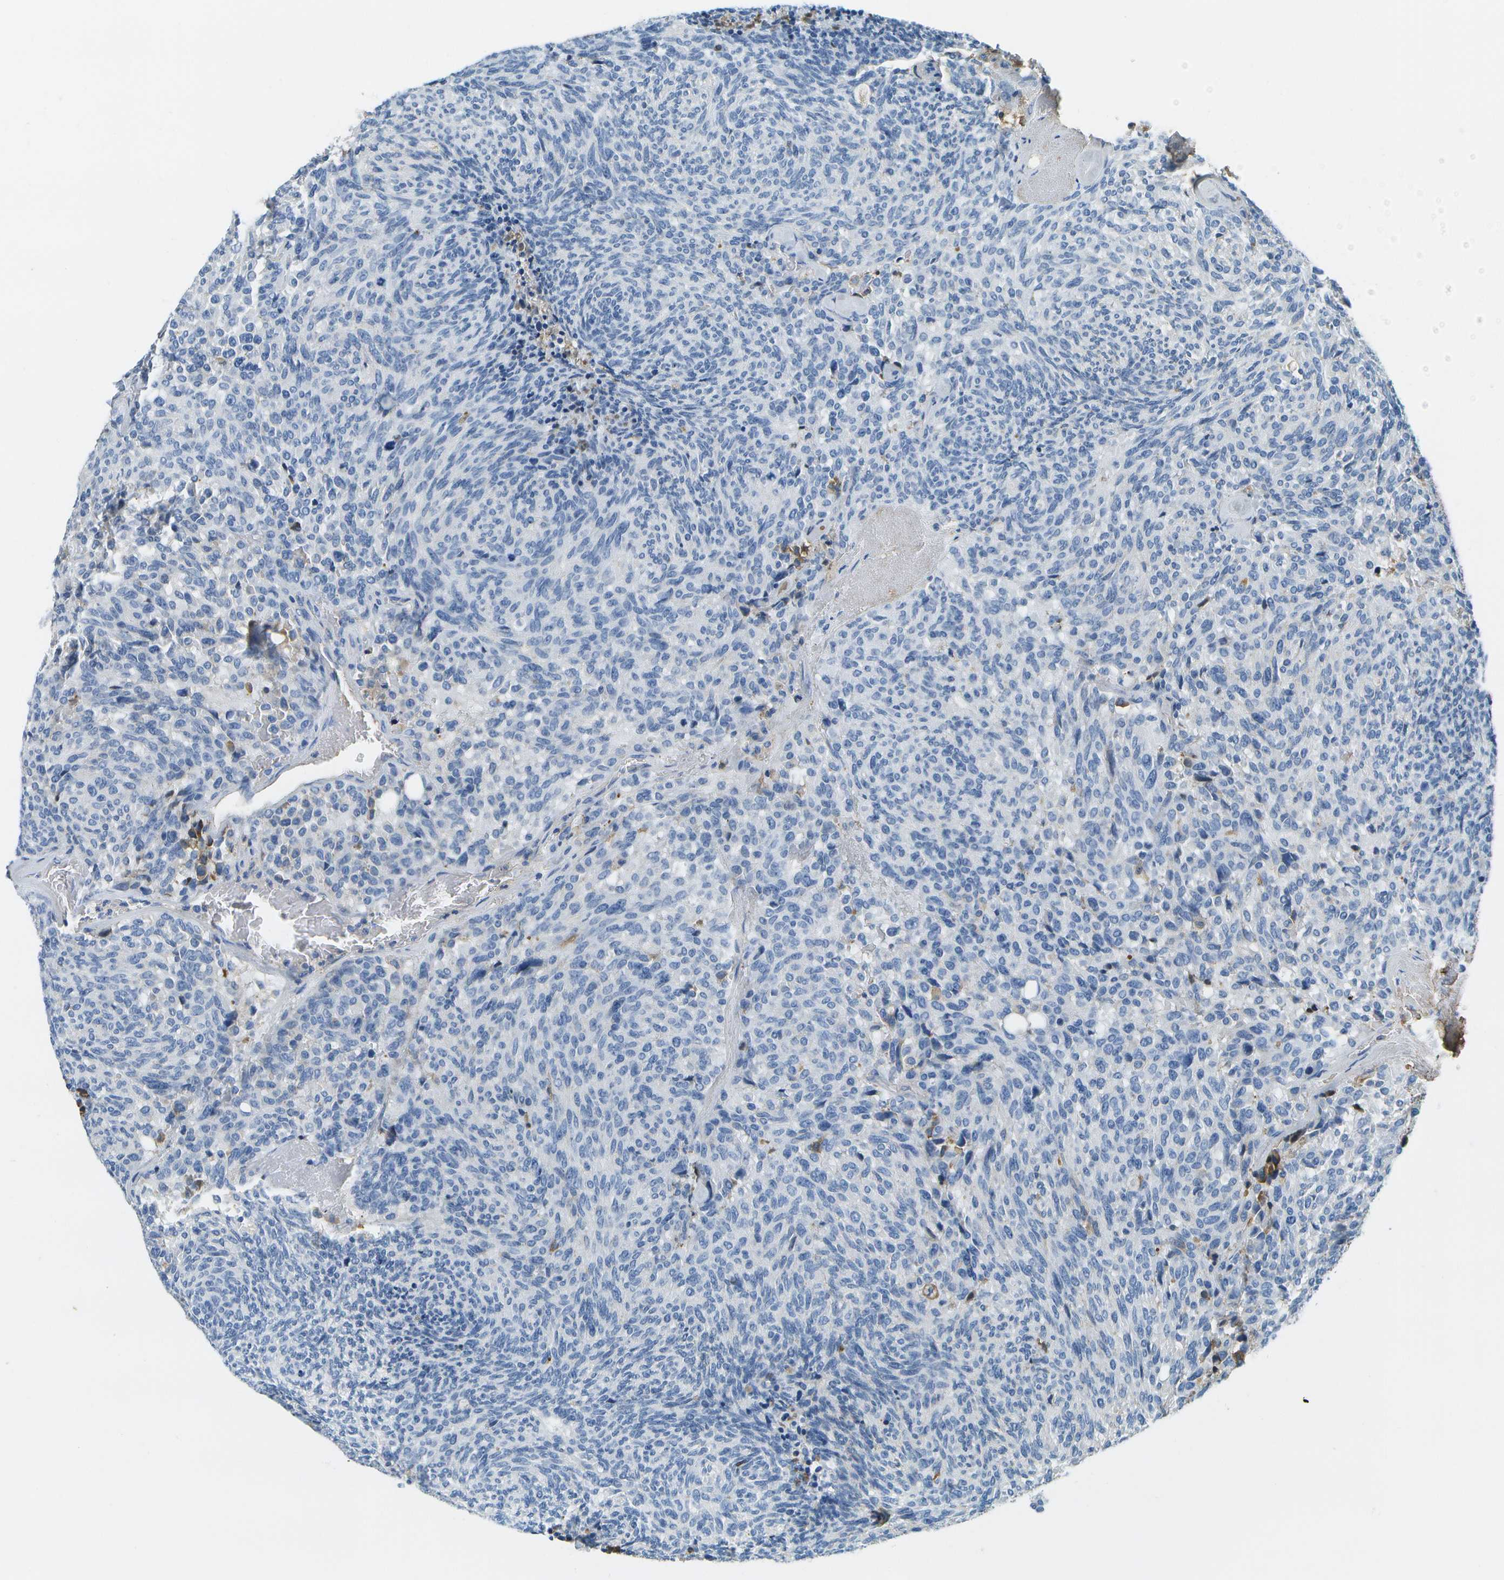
{"staining": {"intensity": "negative", "quantity": "none", "location": "none"}, "tissue": "carcinoid", "cell_type": "Tumor cells", "image_type": "cancer", "snomed": [{"axis": "morphology", "description": "Carcinoid, malignant, NOS"}, {"axis": "topography", "description": "Pancreas"}], "caption": "The histopathology image reveals no staining of tumor cells in carcinoid (malignant).", "gene": "SERPINA1", "patient": {"sex": "female", "age": 54}}